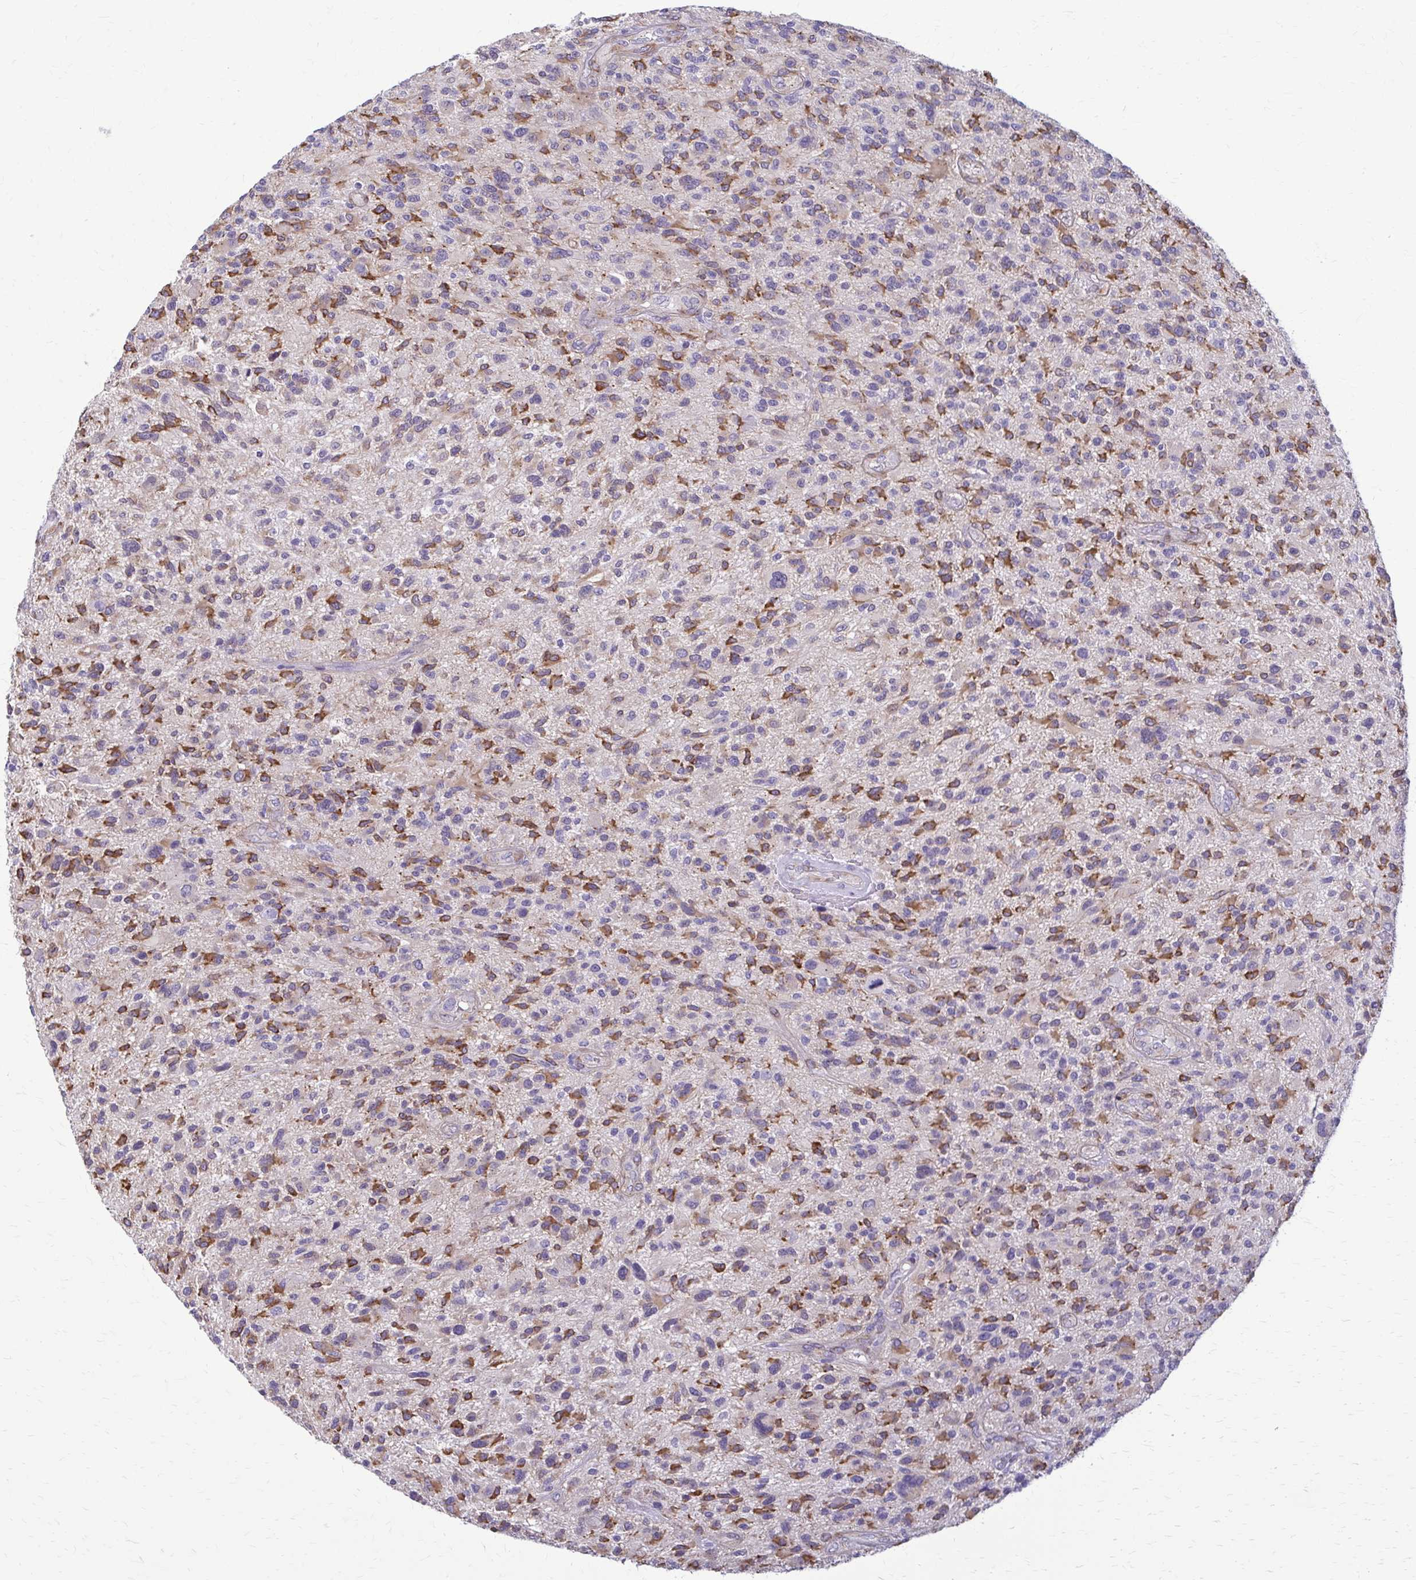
{"staining": {"intensity": "moderate", "quantity": "25%-75%", "location": "cytoplasmic/membranous"}, "tissue": "glioma", "cell_type": "Tumor cells", "image_type": "cancer", "snomed": [{"axis": "morphology", "description": "Glioma, malignant, High grade"}, {"axis": "topography", "description": "Brain"}], "caption": "Immunohistochemistry (IHC) photomicrograph of neoplastic tissue: high-grade glioma (malignant) stained using immunohistochemistry reveals medium levels of moderate protein expression localized specifically in the cytoplasmic/membranous of tumor cells, appearing as a cytoplasmic/membranous brown color.", "gene": "DEPP1", "patient": {"sex": "male", "age": 47}}